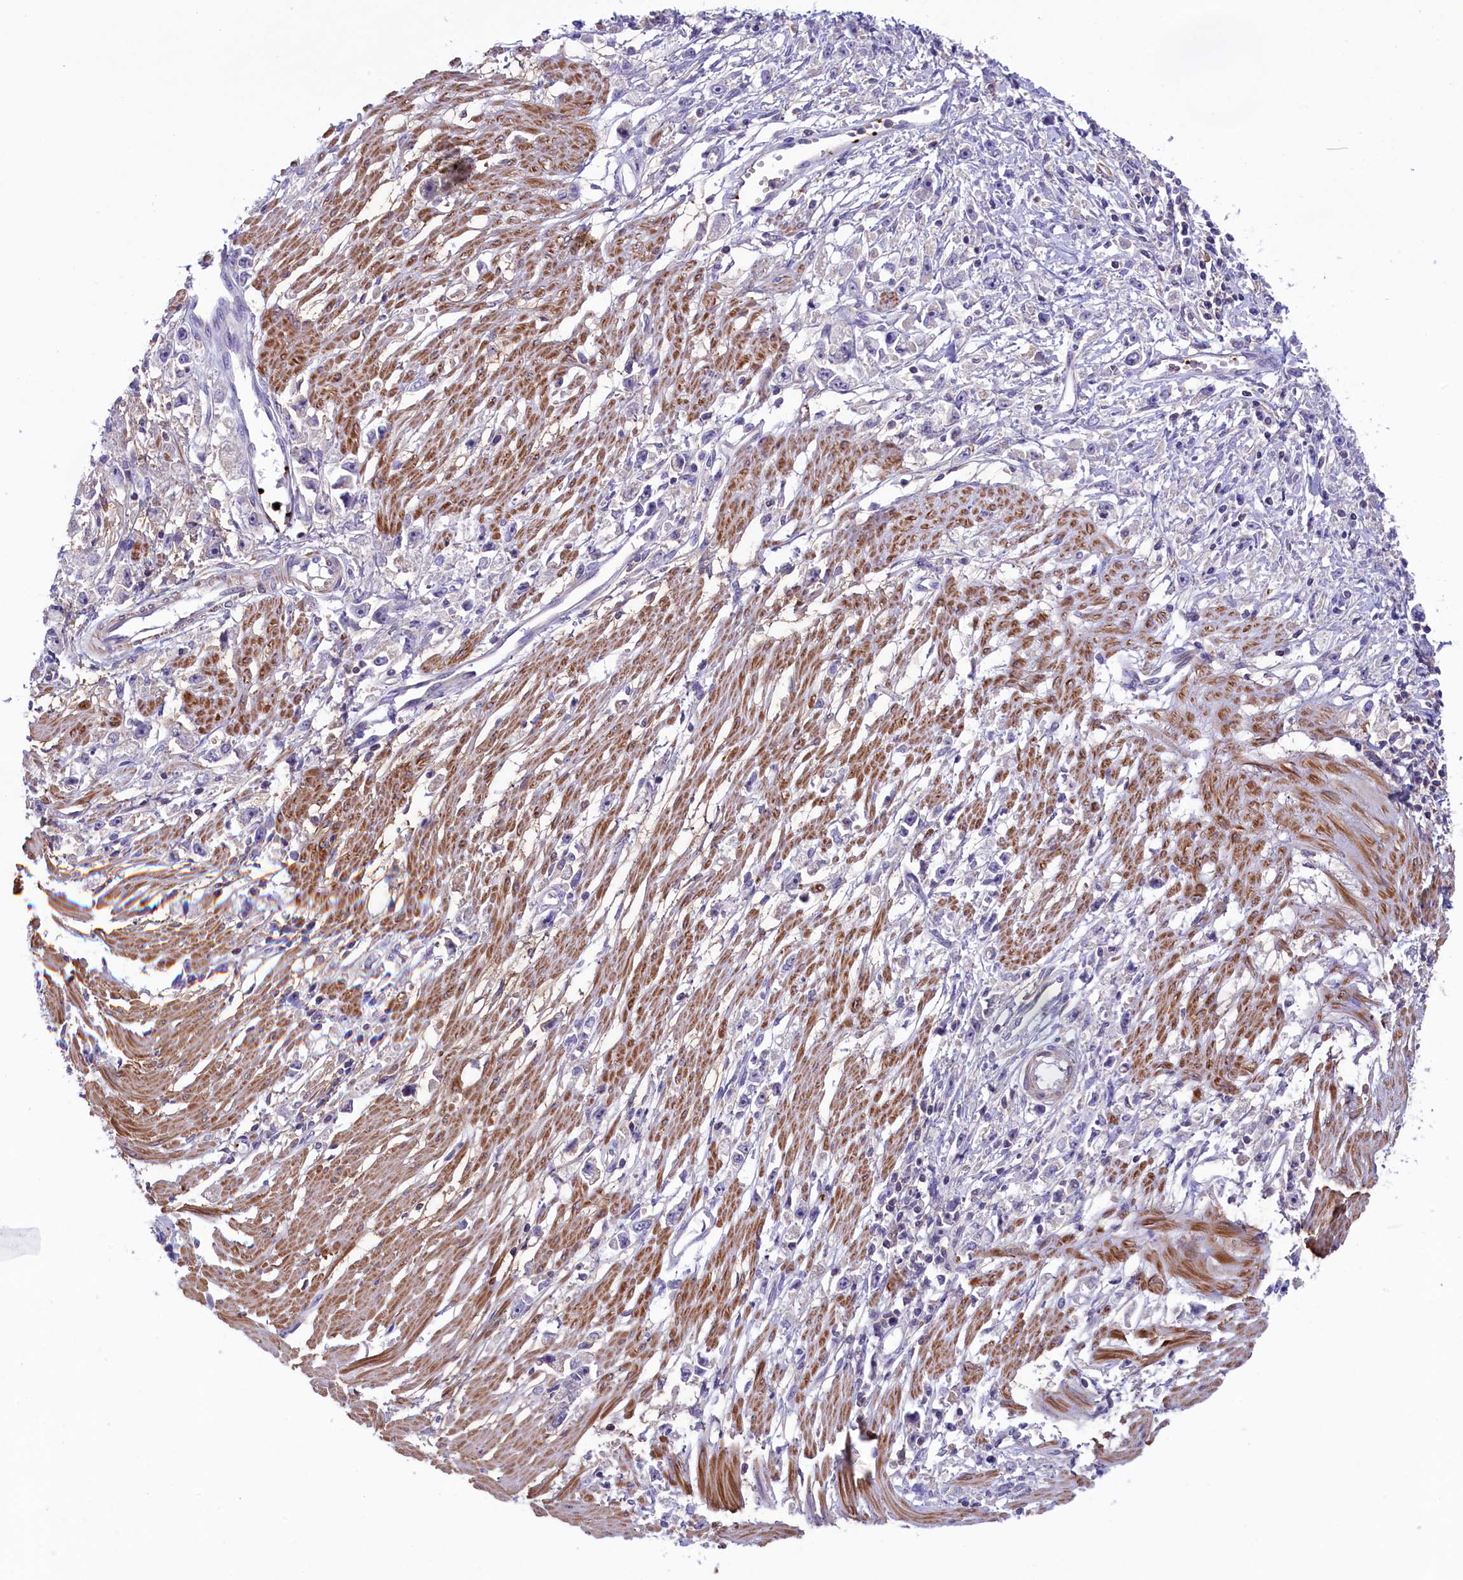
{"staining": {"intensity": "negative", "quantity": "none", "location": "none"}, "tissue": "stomach cancer", "cell_type": "Tumor cells", "image_type": "cancer", "snomed": [{"axis": "morphology", "description": "Adenocarcinoma, NOS"}, {"axis": "topography", "description": "Stomach"}], "caption": "Immunohistochemical staining of adenocarcinoma (stomach) shows no significant positivity in tumor cells.", "gene": "HEATR3", "patient": {"sex": "female", "age": 59}}